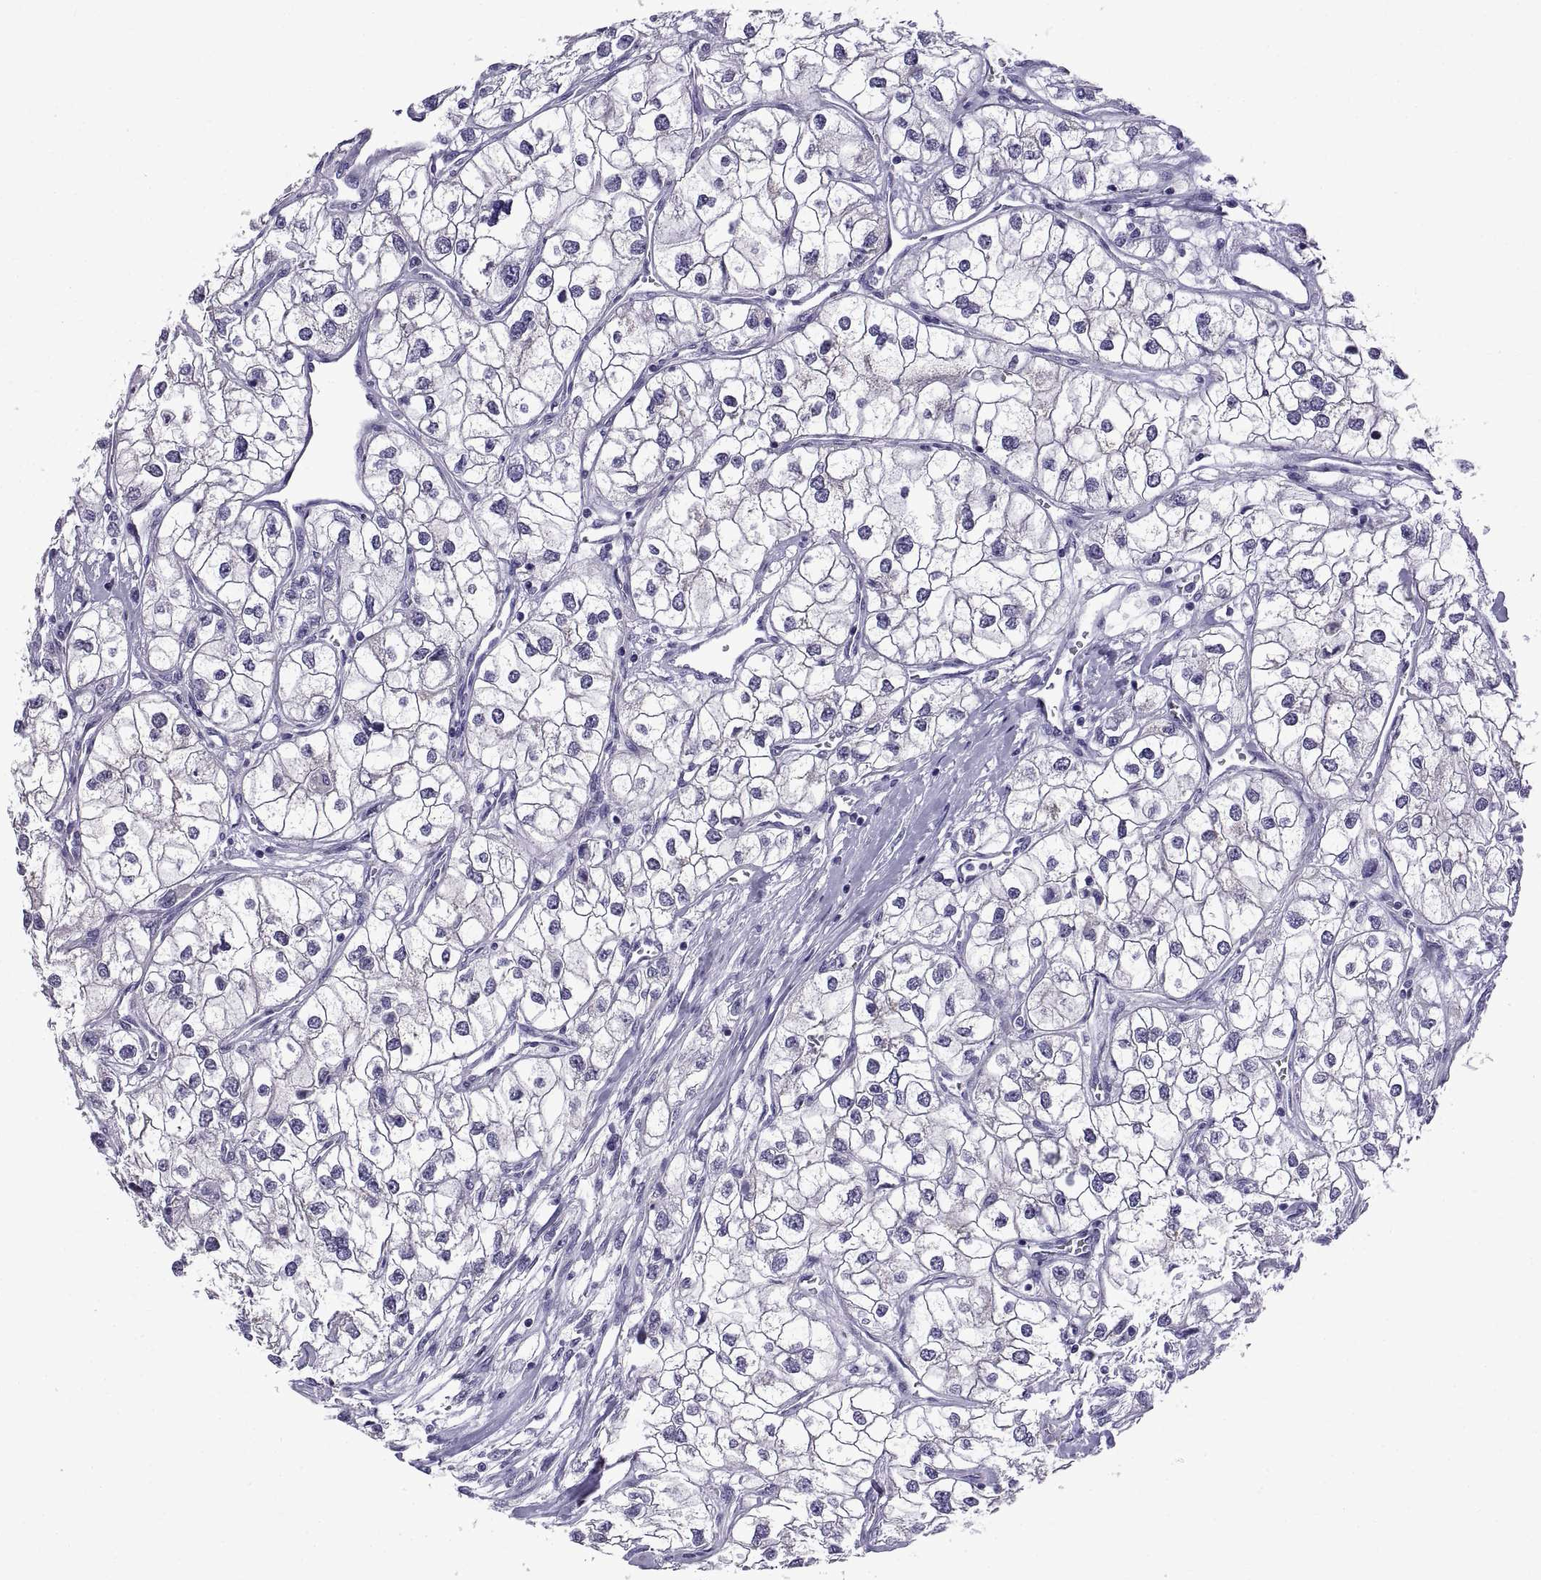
{"staining": {"intensity": "negative", "quantity": "none", "location": "none"}, "tissue": "renal cancer", "cell_type": "Tumor cells", "image_type": "cancer", "snomed": [{"axis": "morphology", "description": "Adenocarcinoma, NOS"}, {"axis": "topography", "description": "Kidney"}], "caption": "Immunohistochemical staining of renal cancer (adenocarcinoma) demonstrates no significant staining in tumor cells.", "gene": "SPDYE1", "patient": {"sex": "male", "age": 59}}